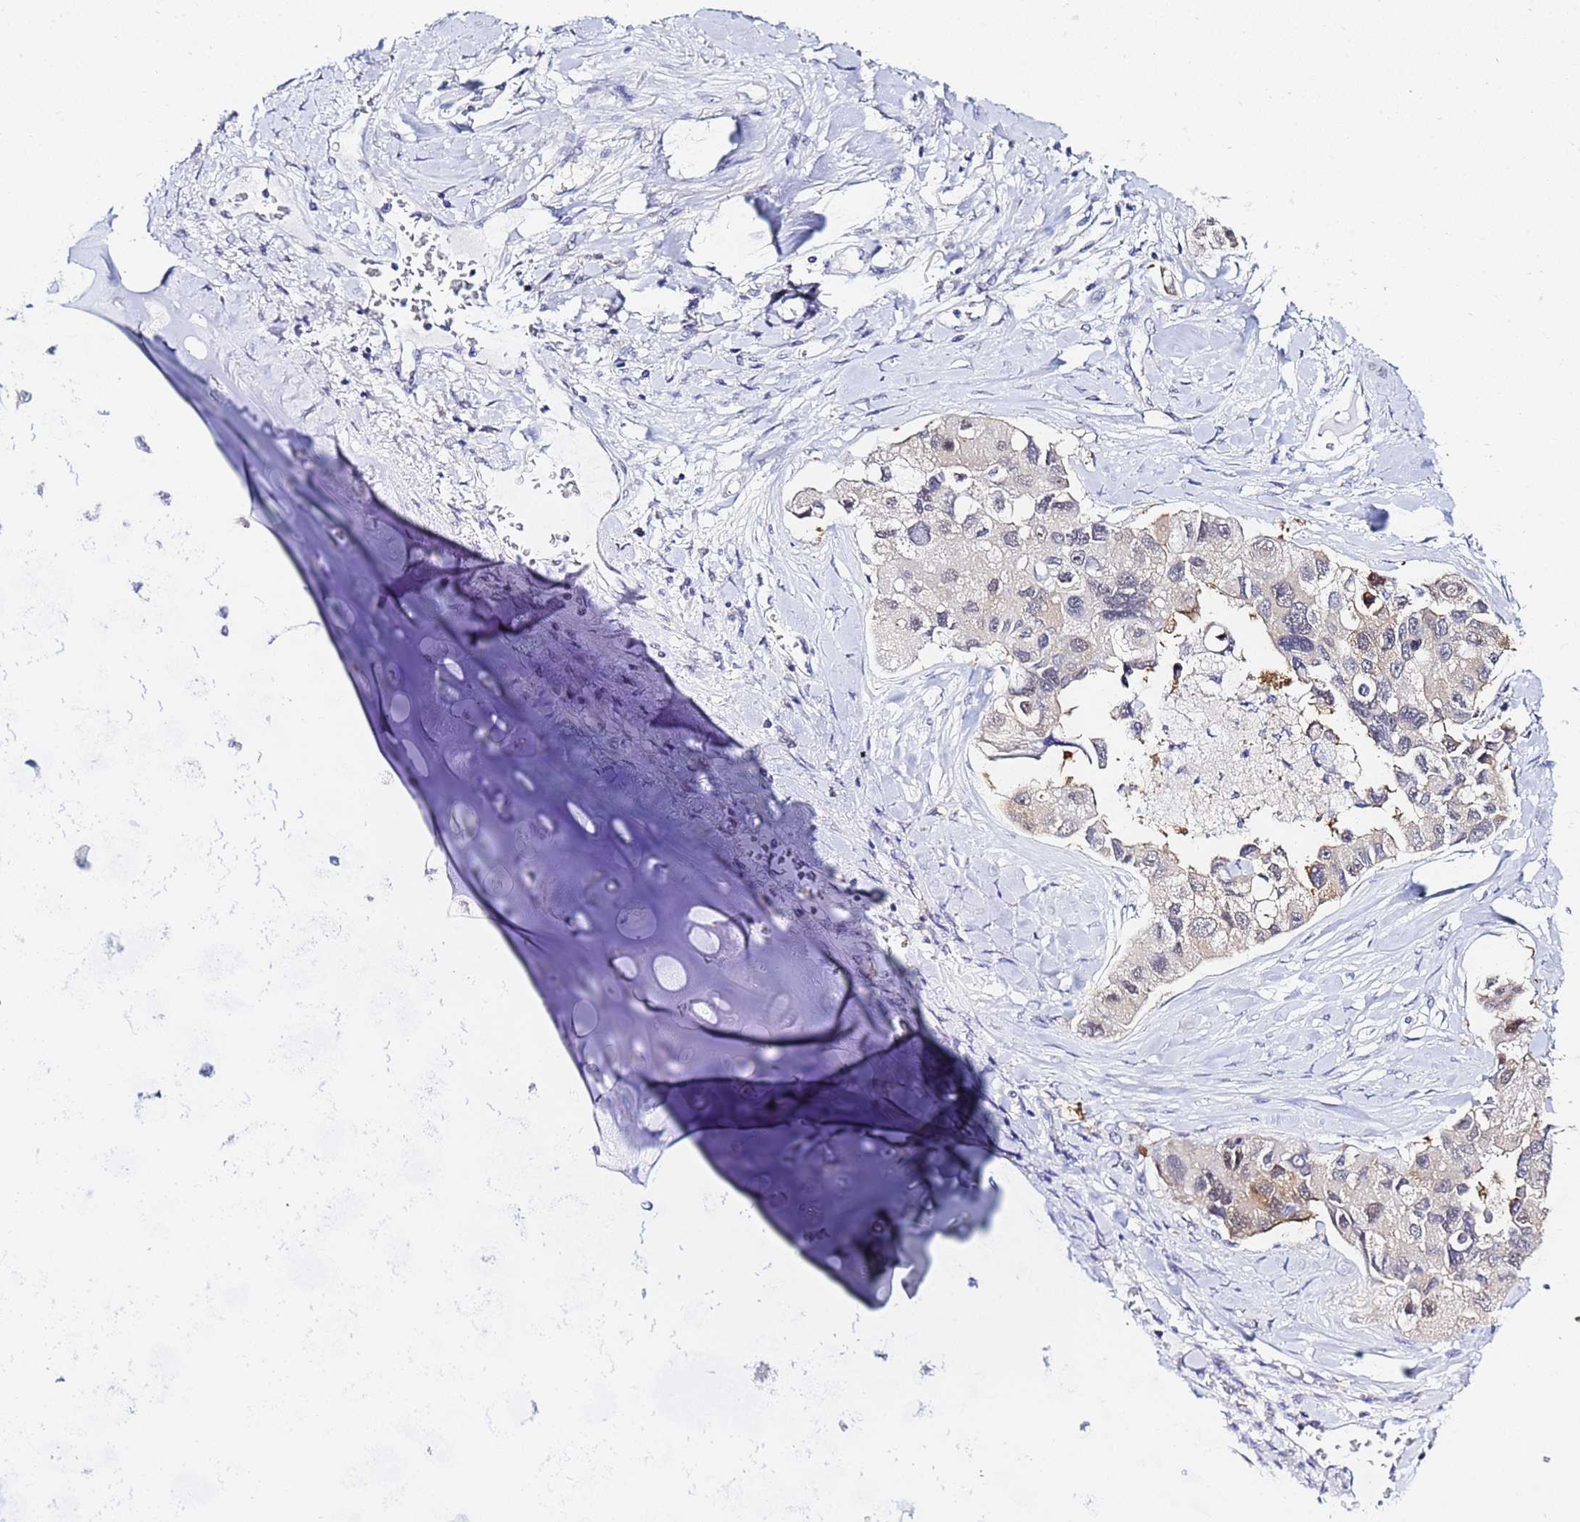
{"staining": {"intensity": "weak", "quantity": "25%-75%", "location": "cytoplasmic/membranous,nuclear"}, "tissue": "lung cancer", "cell_type": "Tumor cells", "image_type": "cancer", "snomed": [{"axis": "morphology", "description": "Adenocarcinoma, NOS"}, {"axis": "topography", "description": "Lung"}], "caption": "Tumor cells reveal low levels of weak cytoplasmic/membranous and nuclear staining in approximately 25%-75% of cells in human adenocarcinoma (lung).", "gene": "ACTL6B", "patient": {"sex": "female", "age": 54}}